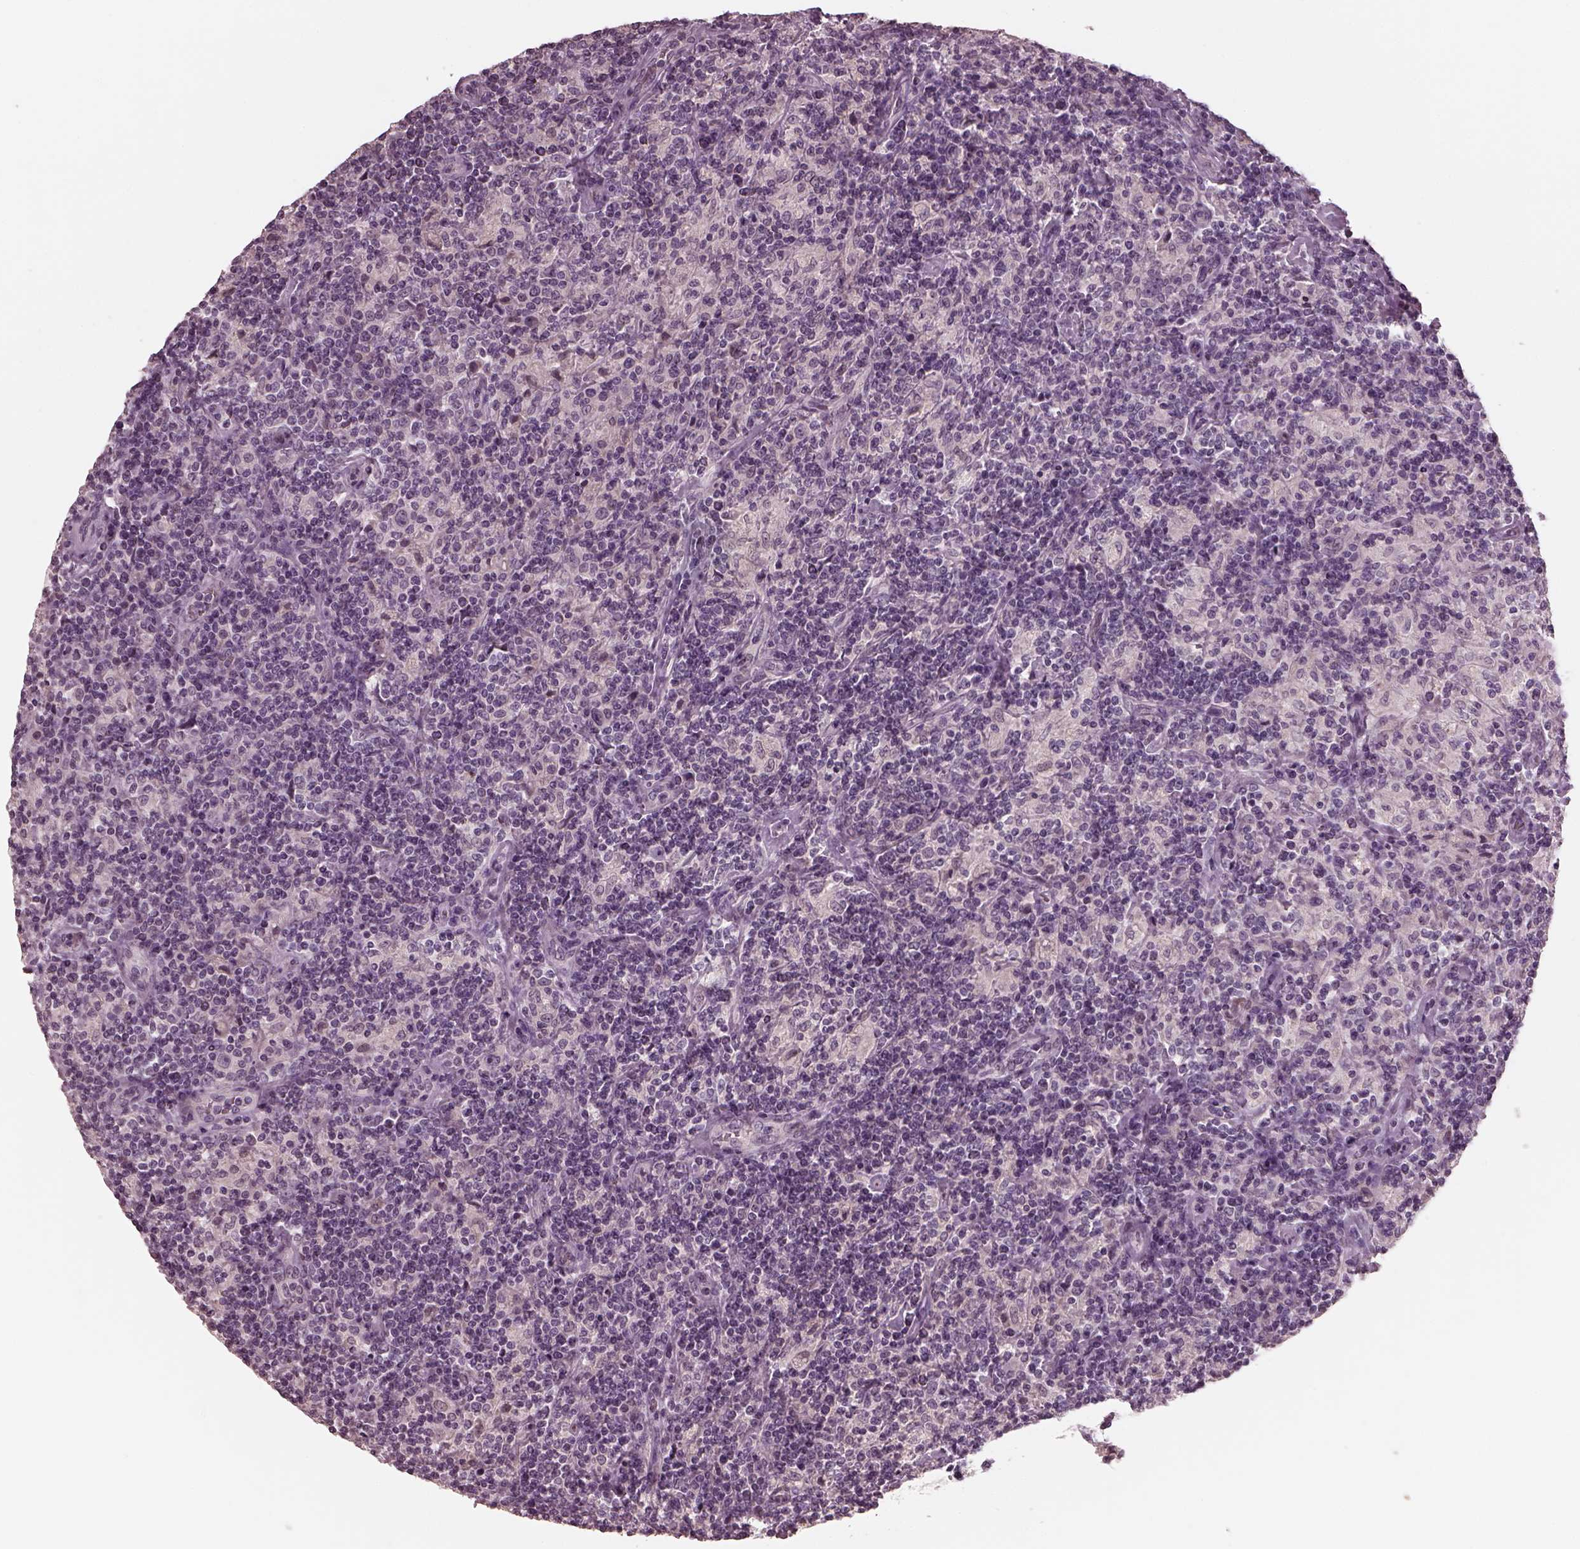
{"staining": {"intensity": "negative", "quantity": "none", "location": "none"}, "tissue": "lymphoma", "cell_type": "Tumor cells", "image_type": "cancer", "snomed": [{"axis": "morphology", "description": "Hodgkin's disease, NOS"}, {"axis": "topography", "description": "Lymph node"}], "caption": "Immunohistochemical staining of lymphoma reveals no significant staining in tumor cells. (Stains: DAB (3,3'-diaminobenzidine) immunohistochemistry with hematoxylin counter stain, Microscopy: brightfield microscopy at high magnification).", "gene": "RCVRN", "patient": {"sex": "male", "age": 70}}